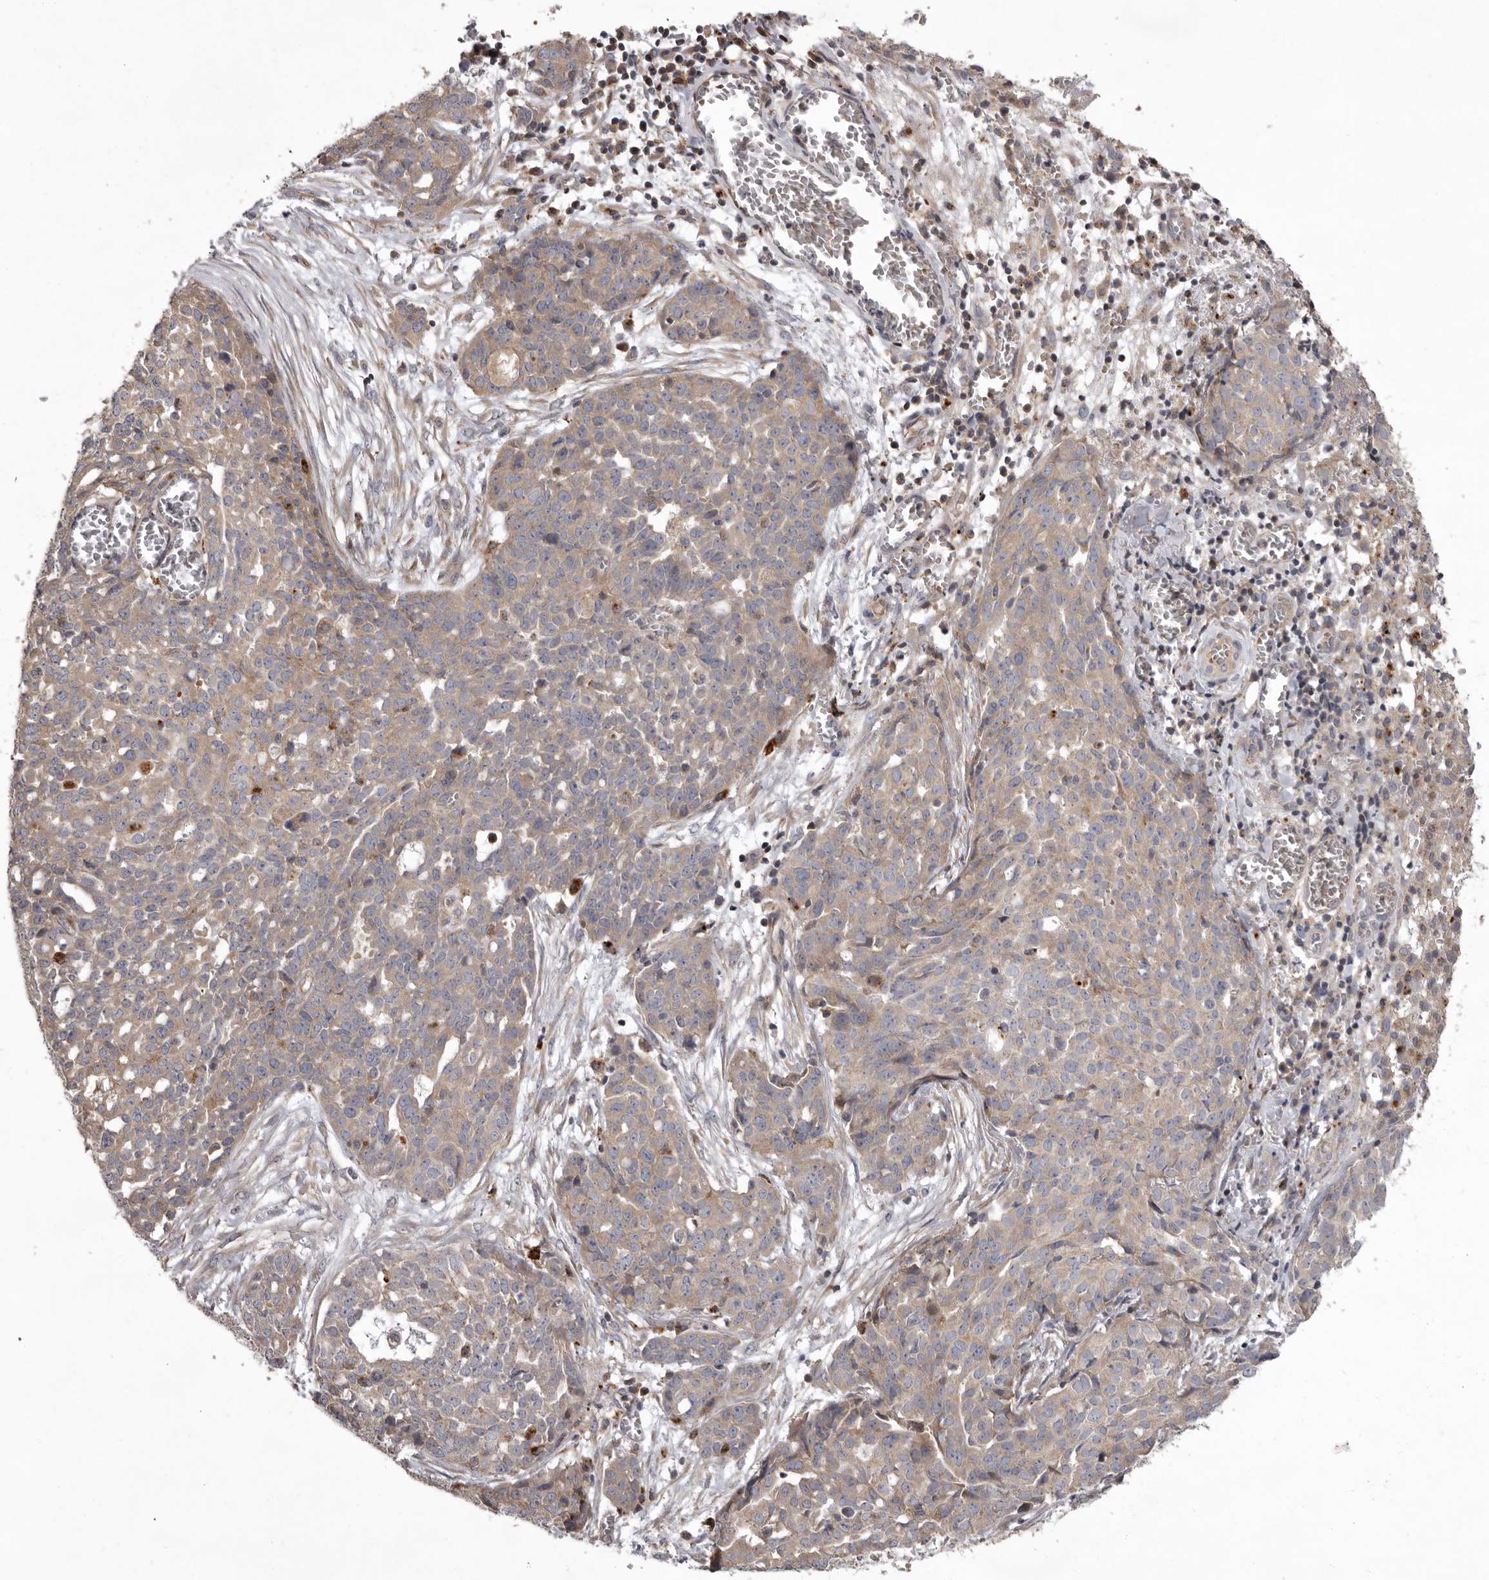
{"staining": {"intensity": "weak", "quantity": ">75%", "location": "cytoplasmic/membranous"}, "tissue": "ovarian cancer", "cell_type": "Tumor cells", "image_type": "cancer", "snomed": [{"axis": "morphology", "description": "Cystadenocarcinoma, serous, NOS"}, {"axis": "topography", "description": "Soft tissue"}, {"axis": "topography", "description": "Ovary"}], "caption": "Ovarian cancer stained for a protein (brown) reveals weak cytoplasmic/membranous positive staining in about >75% of tumor cells.", "gene": "WDR47", "patient": {"sex": "female", "age": 57}}